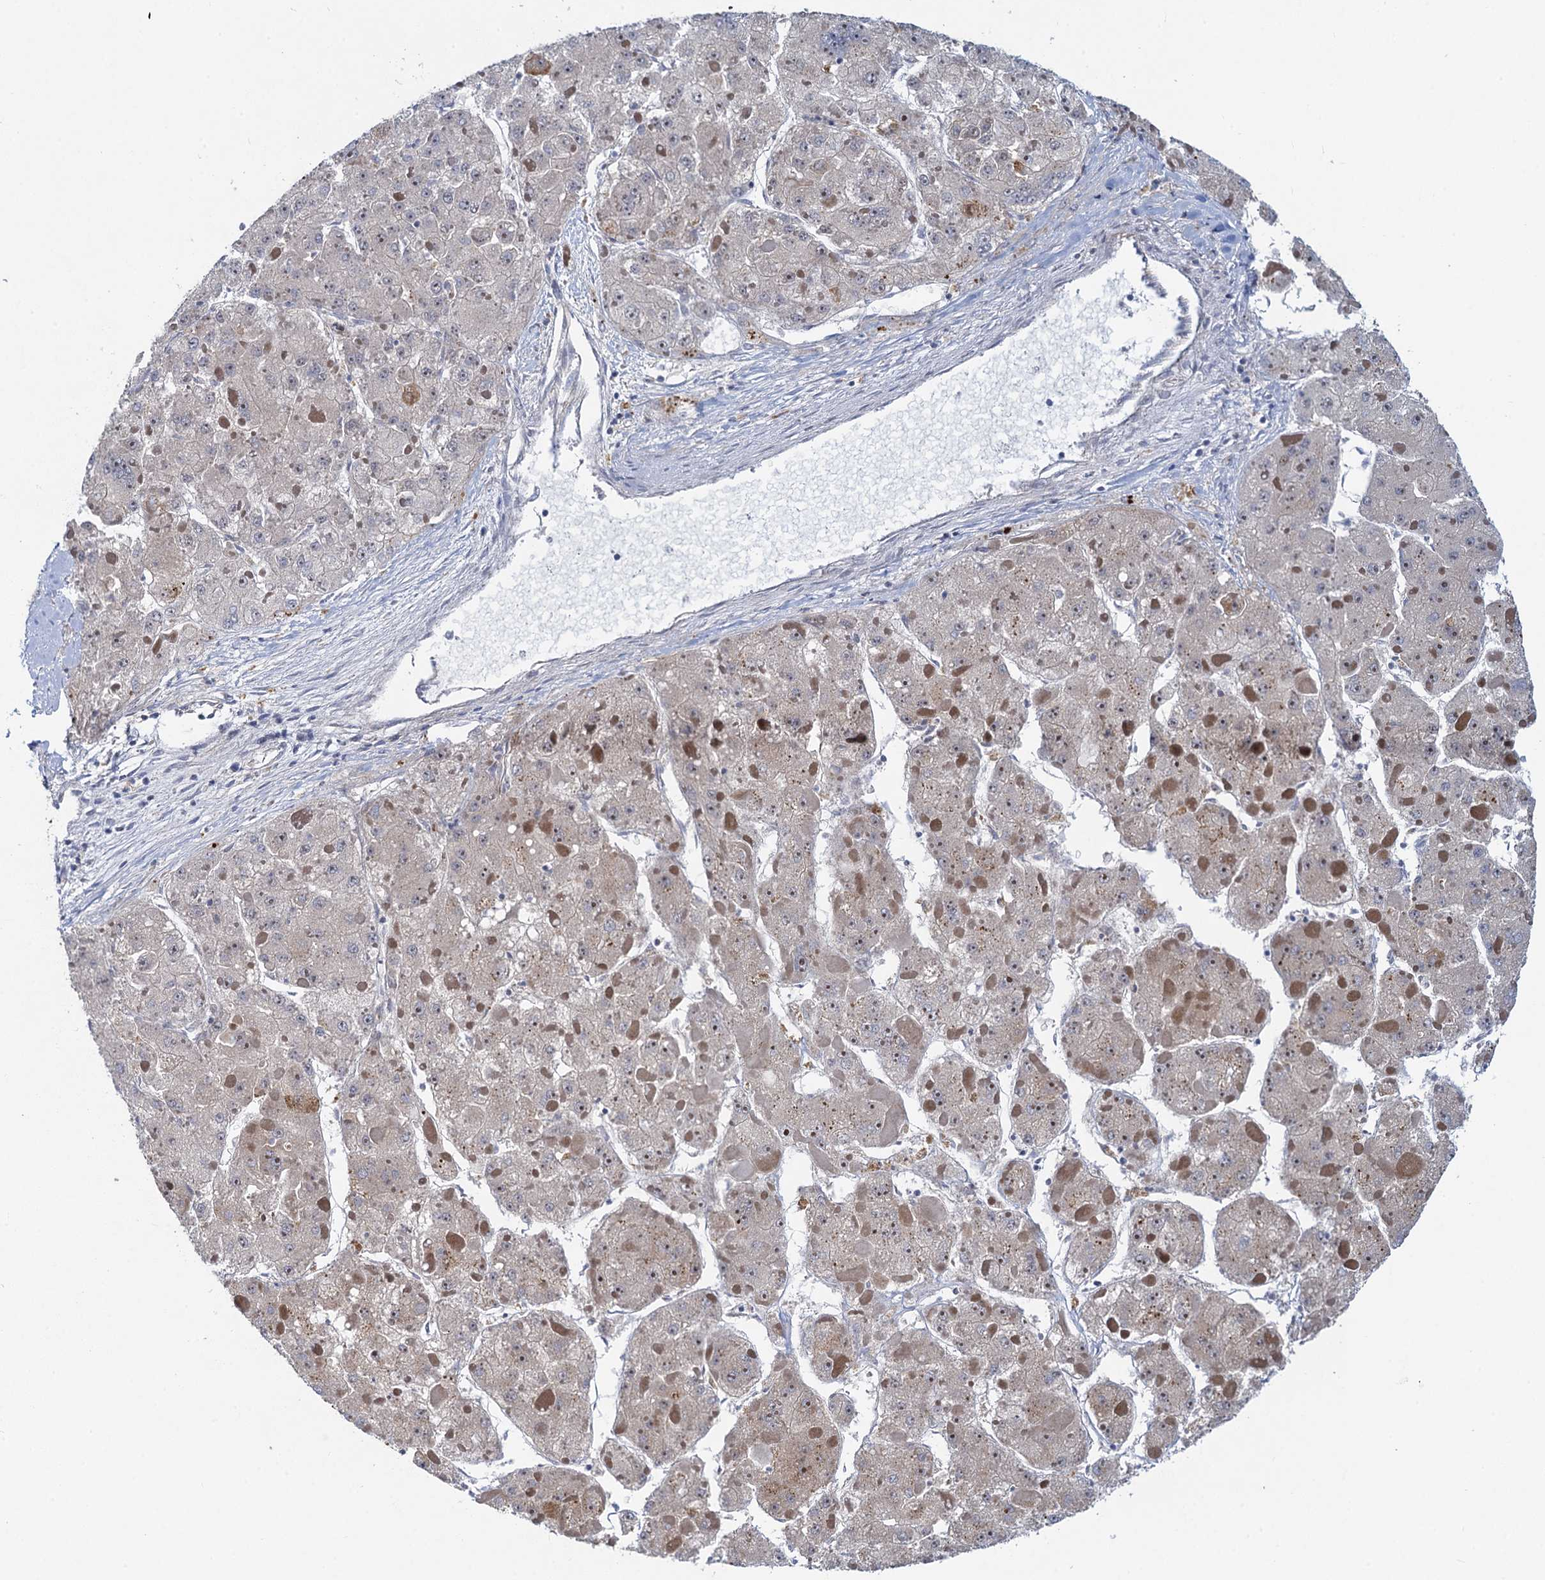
{"staining": {"intensity": "weak", "quantity": "<25%", "location": "cytoplasmic/membranous"}, "tissue": "liver cancer", "cell_type": "Tumor cells", "image_type": "cancer", "snomed": [{"axis": "morphology", "description": "Carcinoma, Hepatocellular, NOS"}, {"axis": "topography", "description": "Liver"}], "caption": "This is an immunohistochemistry image of liver cancer. There is no positivity in tumor cells.", "gene": "QPCTL", "patient": {"sex": "female", "age": 73}}